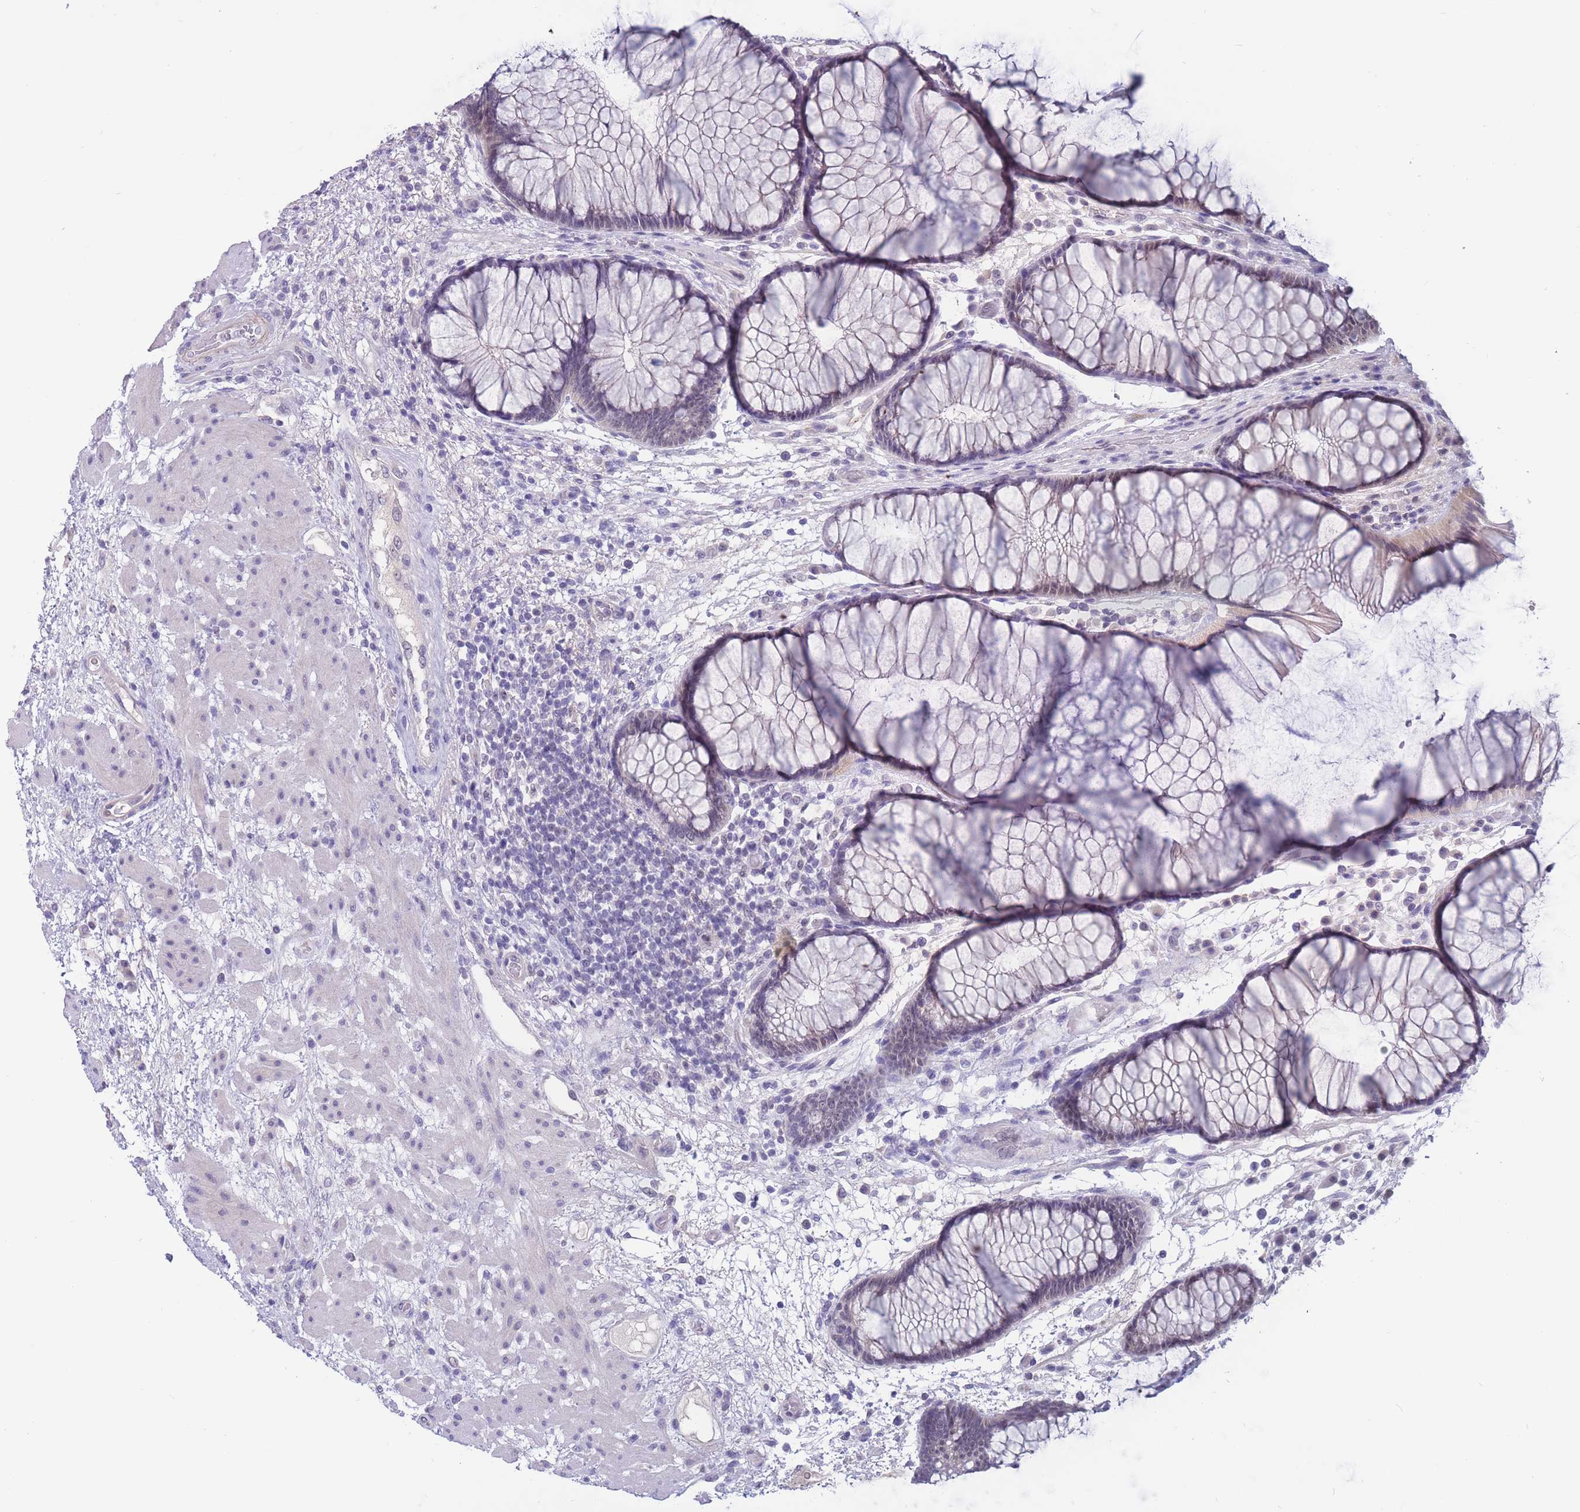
{"staining": {"intensity": "moderate", "quantity": "<25%", "location": "nuclear"}, "tissue": "rectum", "cell_type": "Glandular cells", "image_type": "normal", "snomed": [{"axis": "morphology", "description": "Normal tissue, NOS"}, {"axis": "topography", "description": "Rectum"}], "caption": "Rectum stained for a protein (brown) demonstrates moderate nuclear positive staining in approximately <25% of glandular cells.", "gene": "BOP1", "patient": {"sex": "male", "age": 51}}